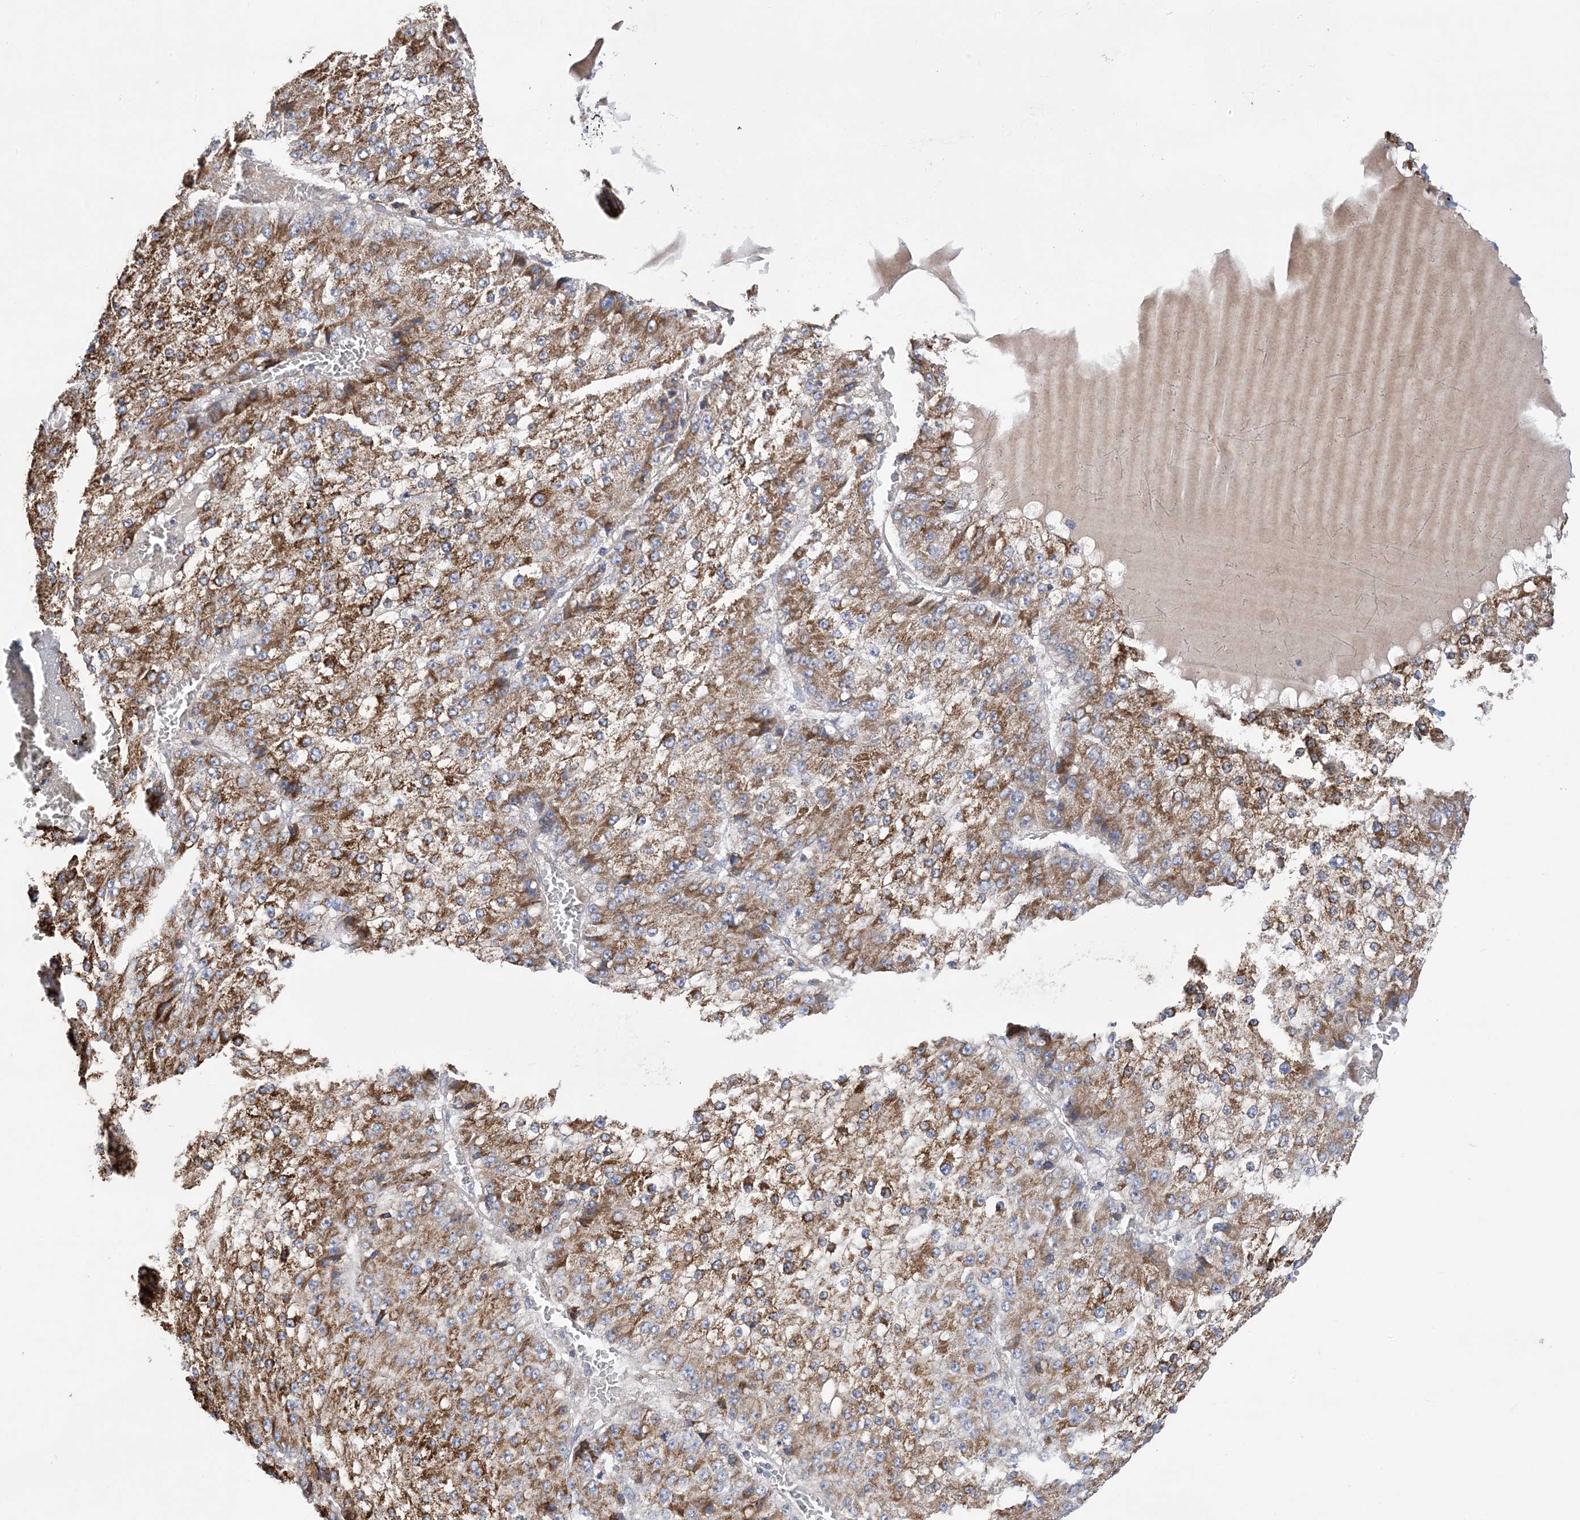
{"staining": {"intensity": "strong", "quantity": ">75%", "location": "cytoplasmic/membranous"}, "tissue": "liver cancer", "cell_type": "Tumor cells", "image_type": "cancer", "snomed": [{"axis": "morphology", "description": "Carcinoma, Hepatocellular, NOS"}, {"axis": "topography", "description": "Liver"}], "caption": "Human liver cancer stained for a protein (brown) displays strong cytoplasmic/membranous positive positivity in about >75% of tumor cells.", "gene": "CLEC16A", "patient": {"sex": "female", "age": 73}}